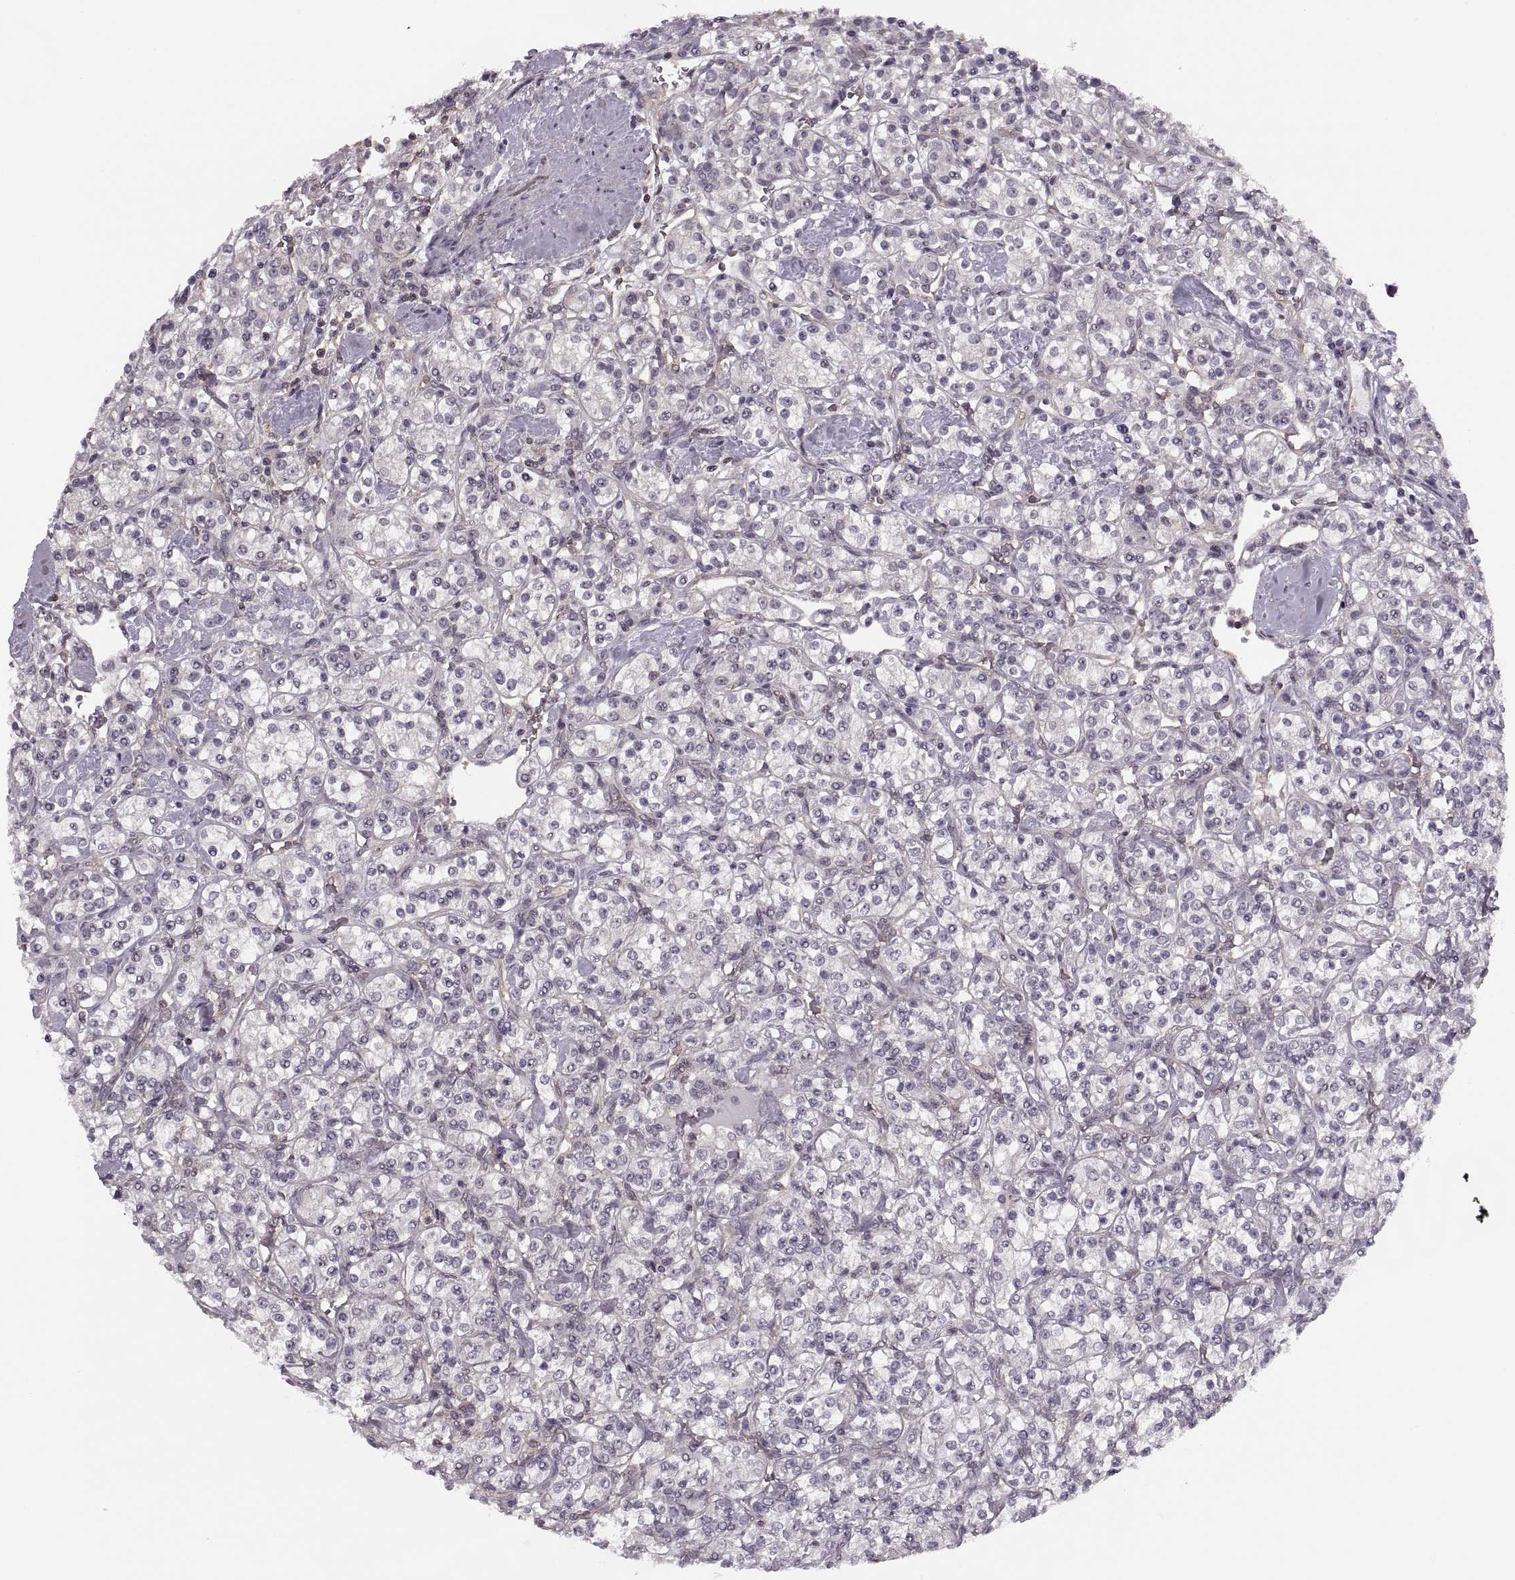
{"staining": {"intensity": "negative", "quantity": "none", "location": "none"}, "tissue": "renal cancer", "cell_type": "Tumor cells", "image_type": "cancer", "snomed": [{"axis": "morphology", "description": "Adenocarcinoma, NOS"}, {"axis": "topography", "description": "Kidney"}], "caption": "Immunohistochemistry (IHC) image of renal cancer stained for a protein (brown), which exhibits no expression in tumor cells.", "gene": "LUZP2", "patient": {"sex": "male", "age": 77}}